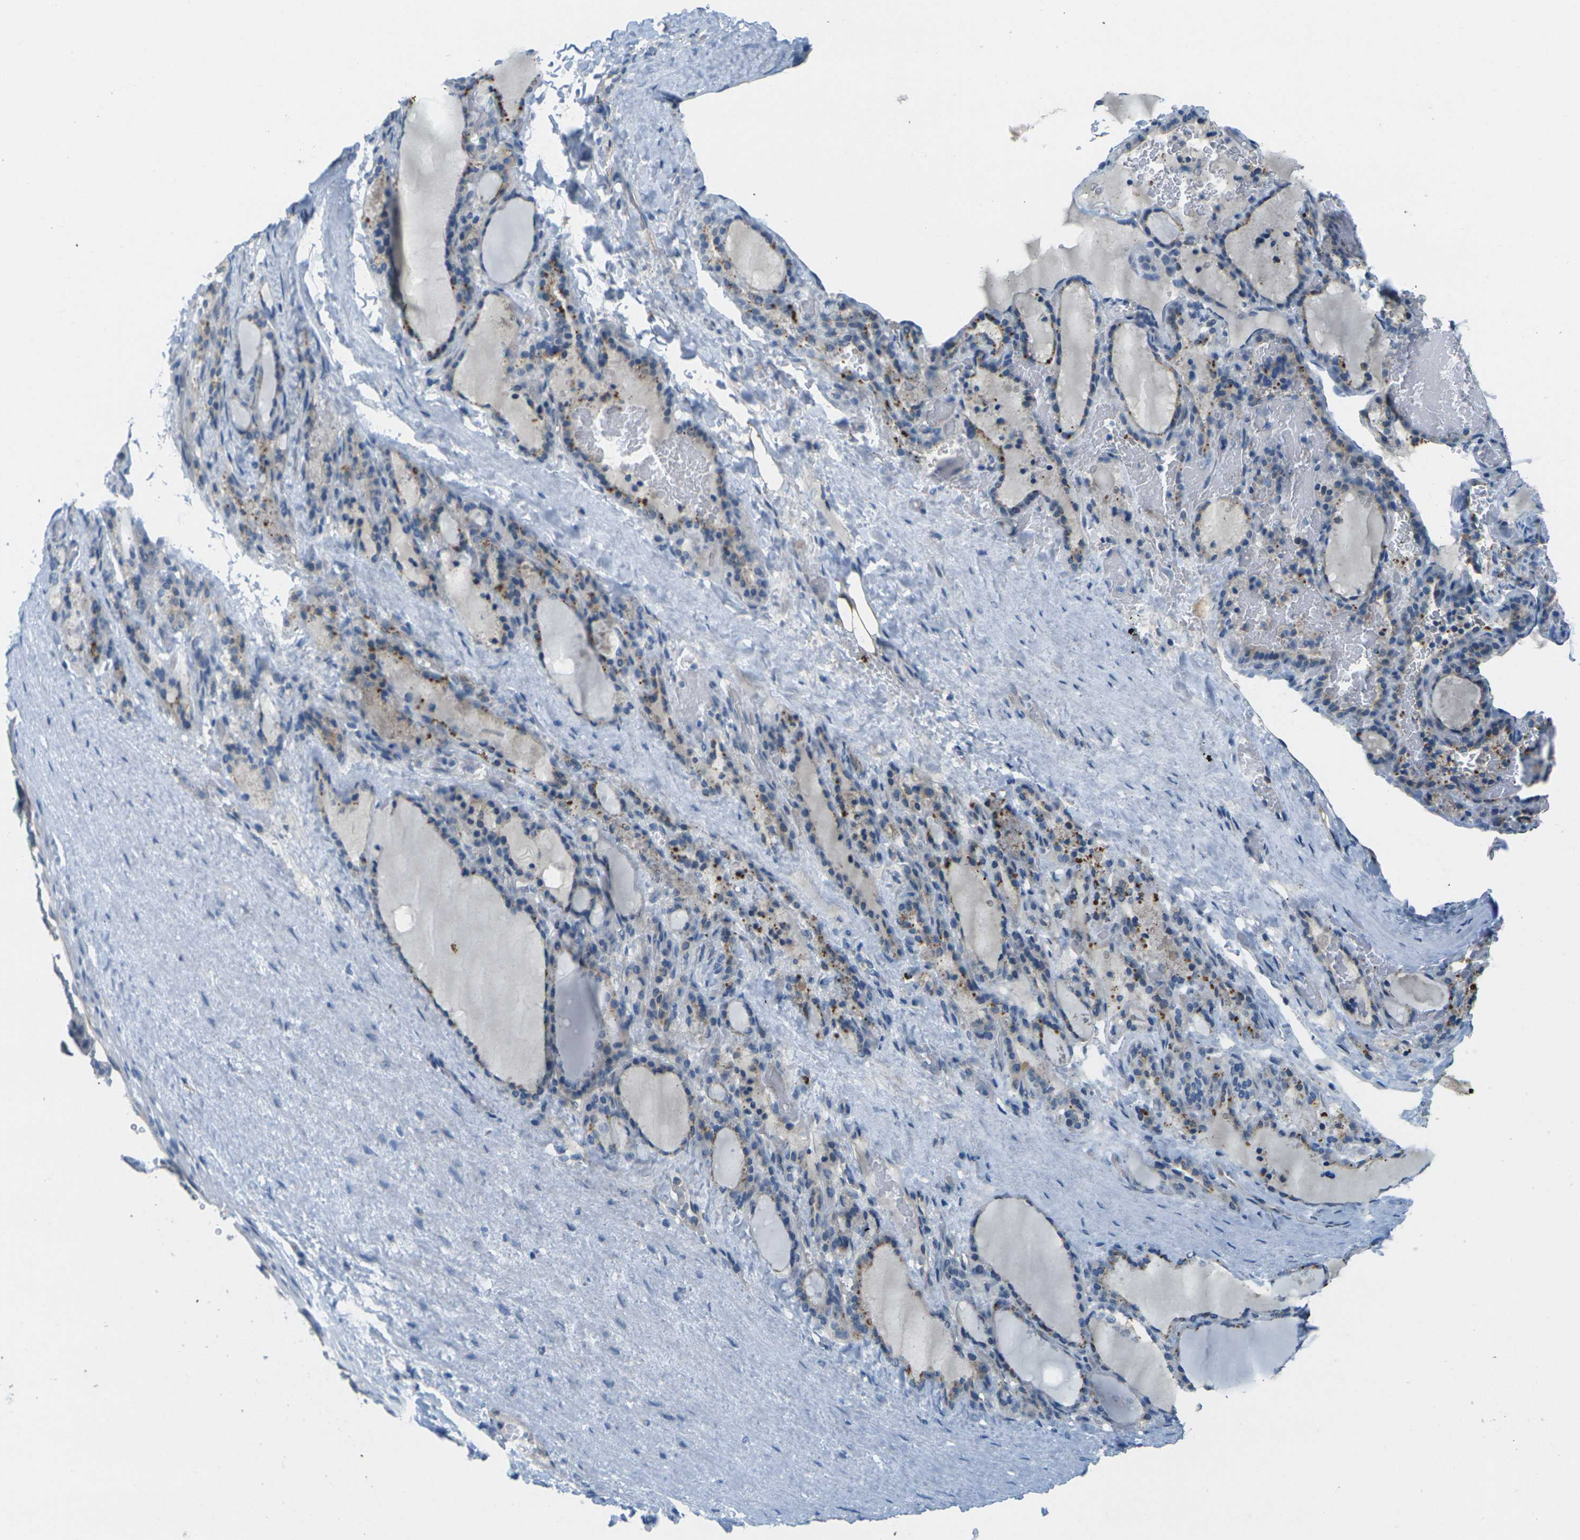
{"staining": {"intensity": "moderate", "quantity": "25%-75%", "location": "cytoplasmic/membranous"}, "tissue": "thyroid gland", "cell_type": "Glandular cells", "image_type": "normal", "snomed": [{"axis": "morphology", "description": "Normal tissue, NOS"}, {"axis": "topography", "description": "Thyroid gland"}], "caption": "Immunohistochemical staining of benign thyroid gland exhibits 25%-75% levels of moderate cytoplasmic/membranous protein staining in about 25%-75% of glandular cells.", "gene": "CYP2C8", "patient": {"sex": "female", "age": 28}}